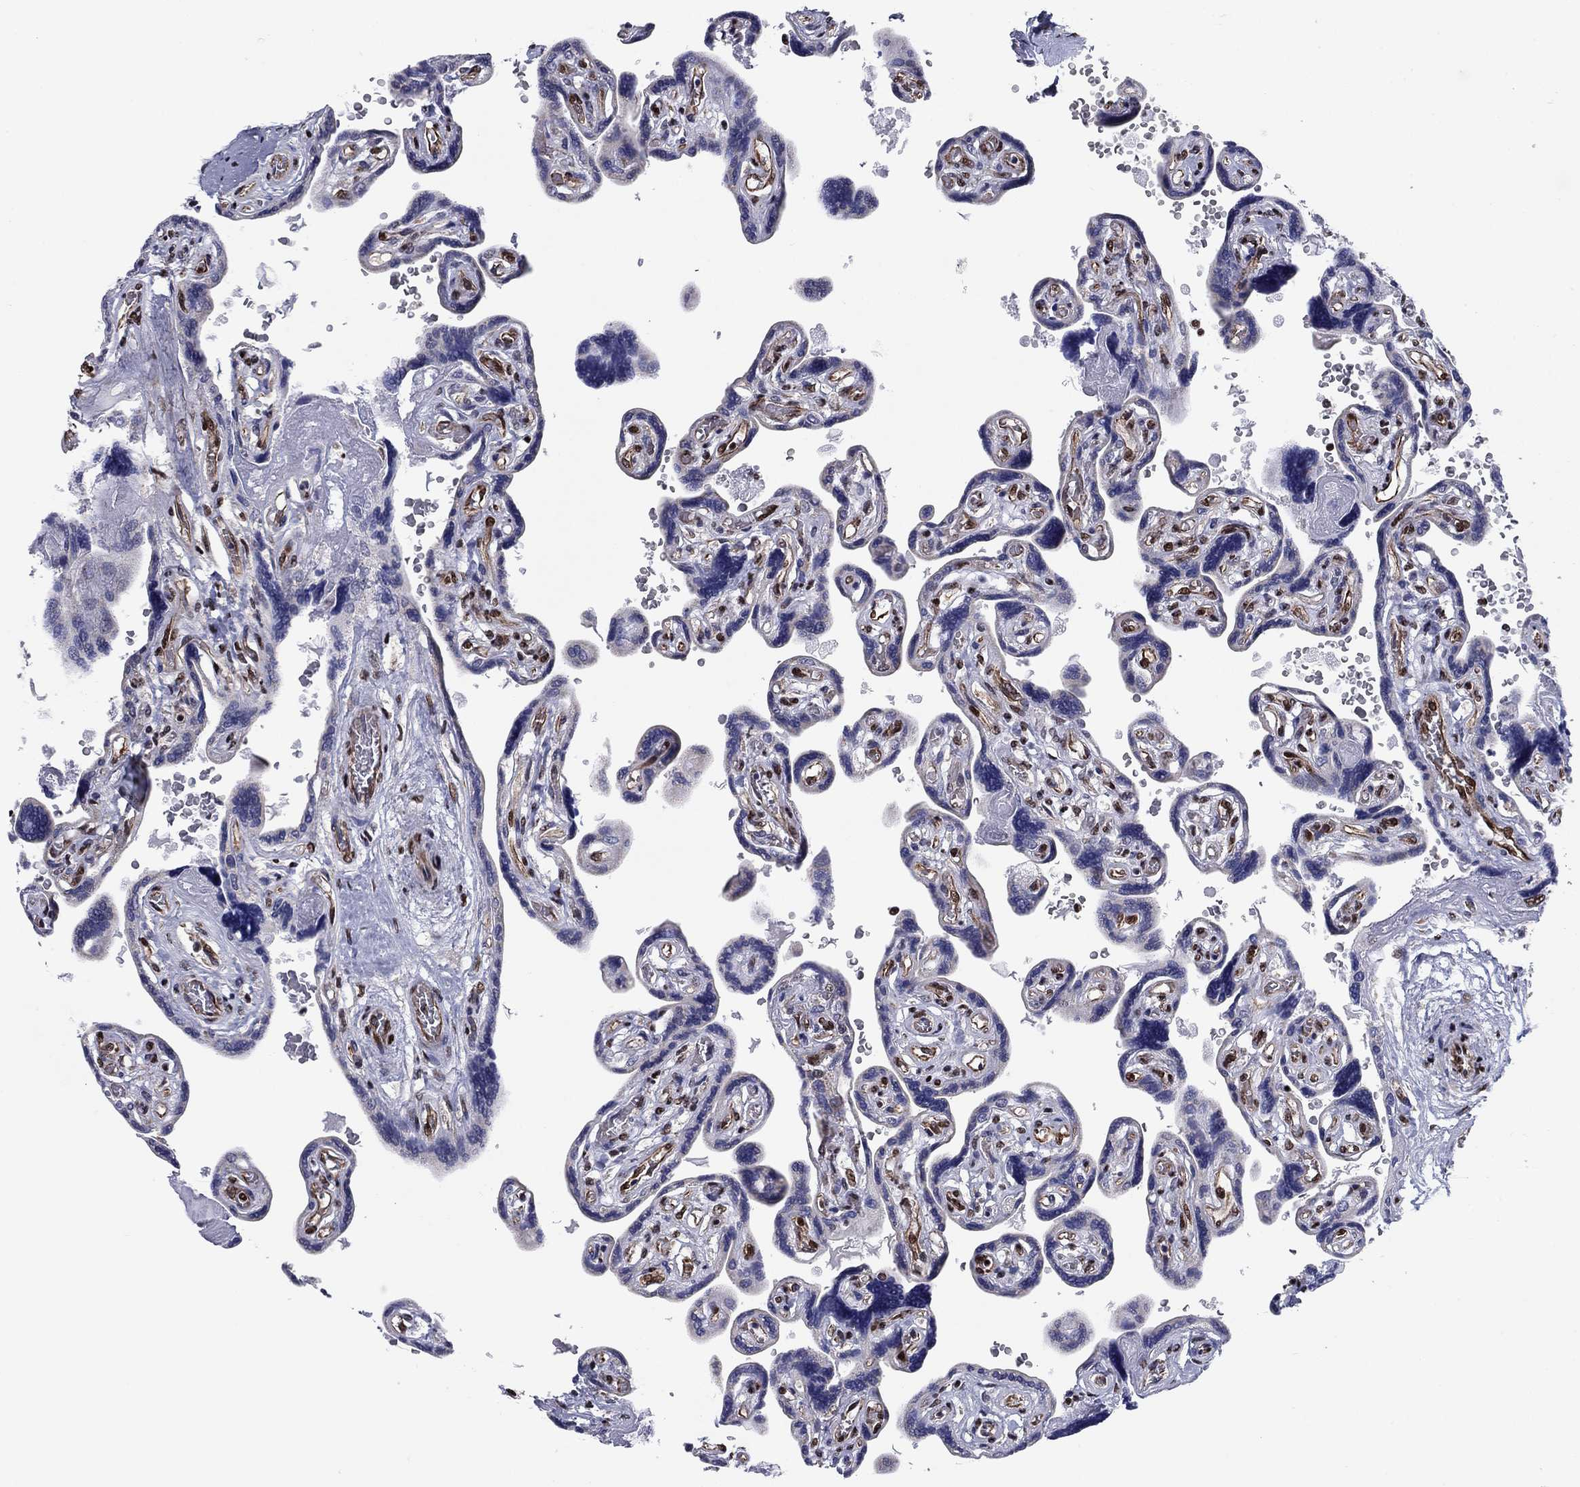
{"staining": {"intensity": "strong", "quantity": "25%-75%", "location": "nuclear"}, "tissue": "placenta", "cell_type": "Decidual cells", "image_type": "normal", "snomed": [{"axis": "morphology", "description": "Normal tissue, NOS"}, {"axis": "topography", "description": "Placenta"}], "caption": "Placenta stained with a brown dye displays strong nuclear positive expression in approximately 25%-75% of decidual cells.", "gene": "N4BP2", "patient": {"sex": "female", "age": 32}}